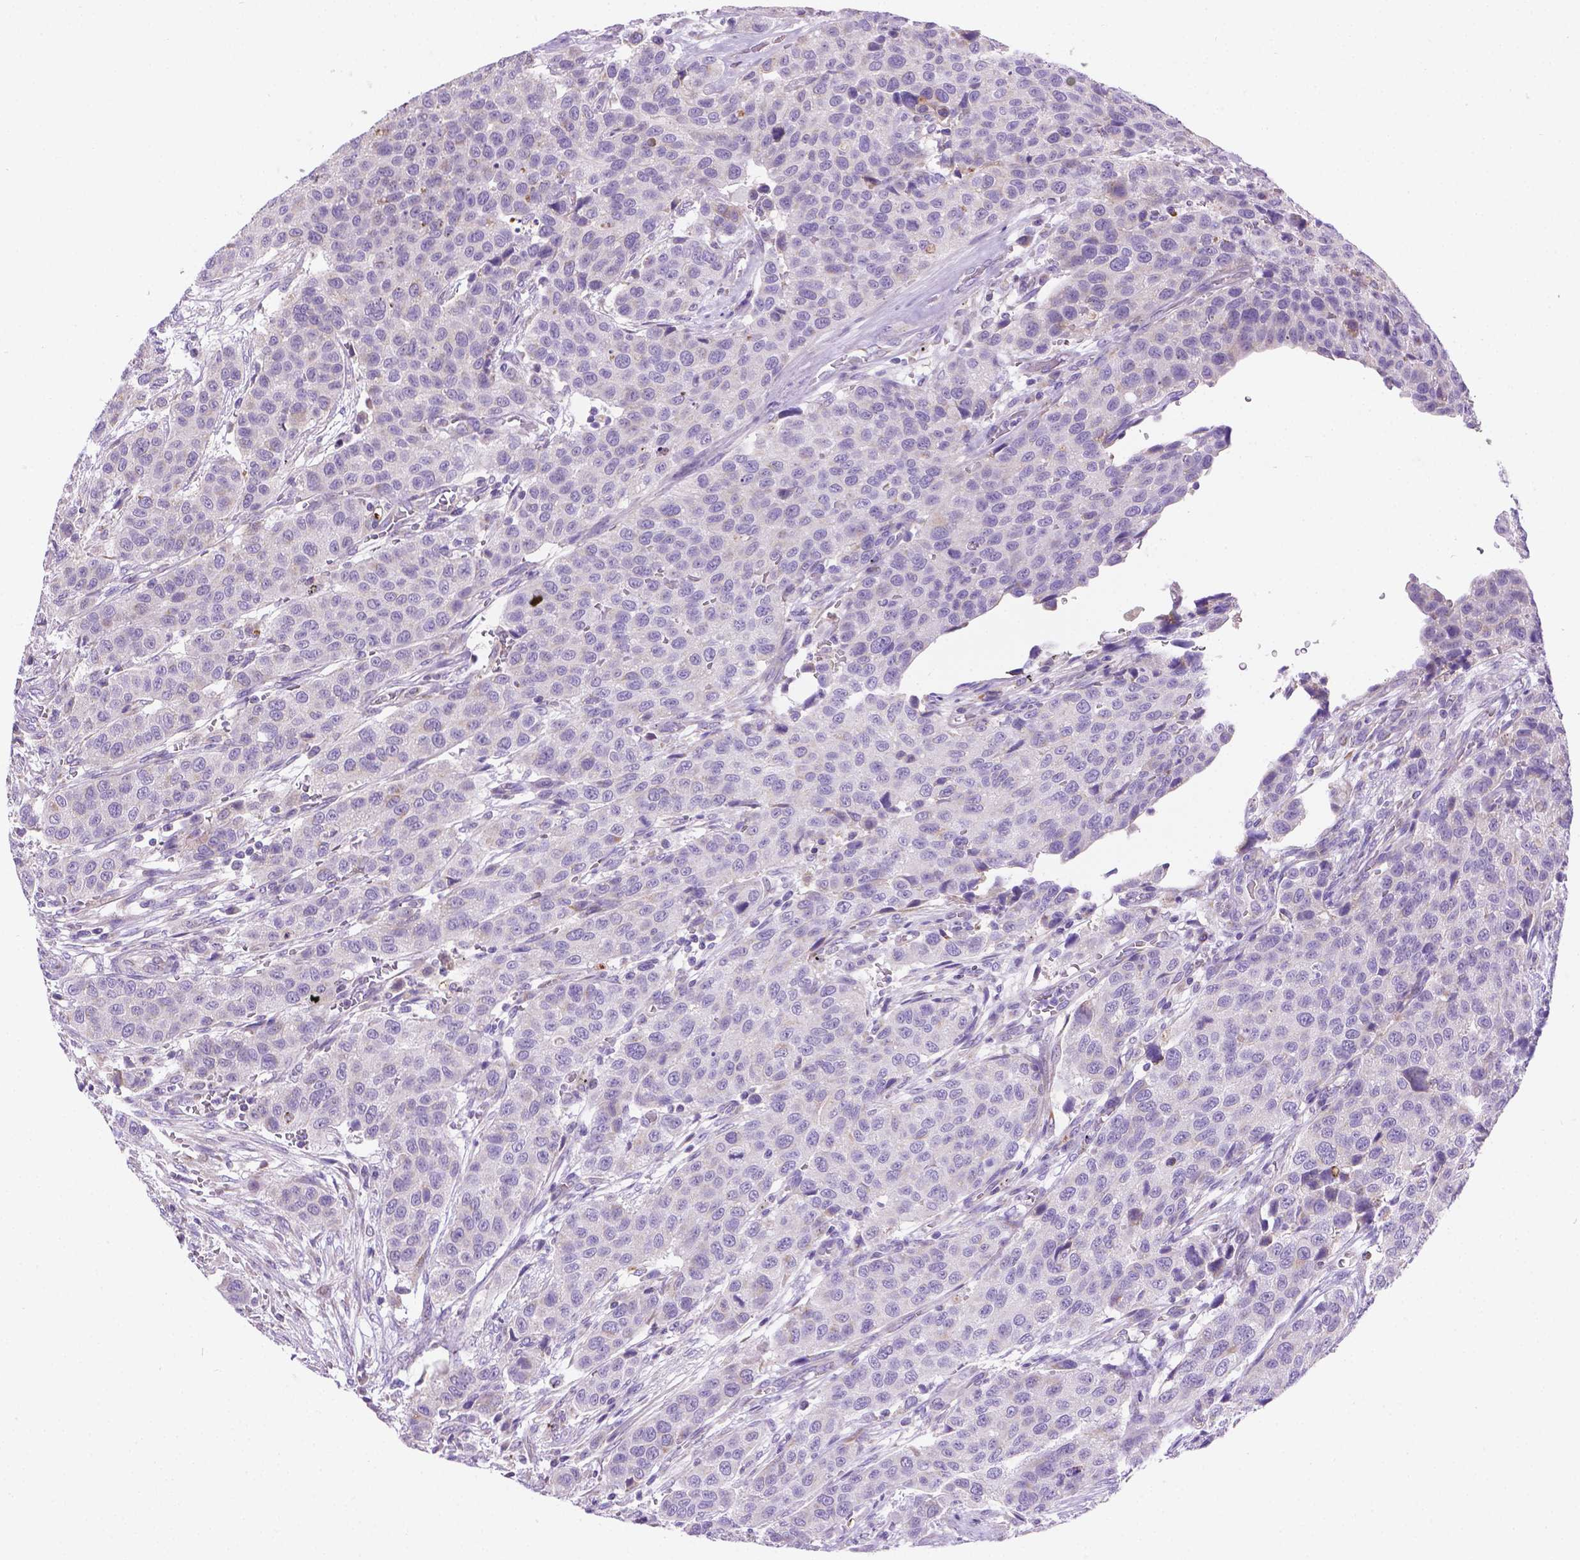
{"staining": {"intensity": "negative", "quantity": "none", "location": "none"}, "tissue": "urothelial cancer", "cell_type": "Tumor cells", "image_type": "cancer", "snomed": [{"axis": "morphology", "description": "Urothelial carcinoma, High grade"}, {"axis": "topography", "description": "Urinary bladder"}], "caption": "Urothelial cancer was stained to show a protein in brown. There is no significant expression in tumor cells.", "gene": "CSPG5", "patient": {"sex": "female", "age": 58}}